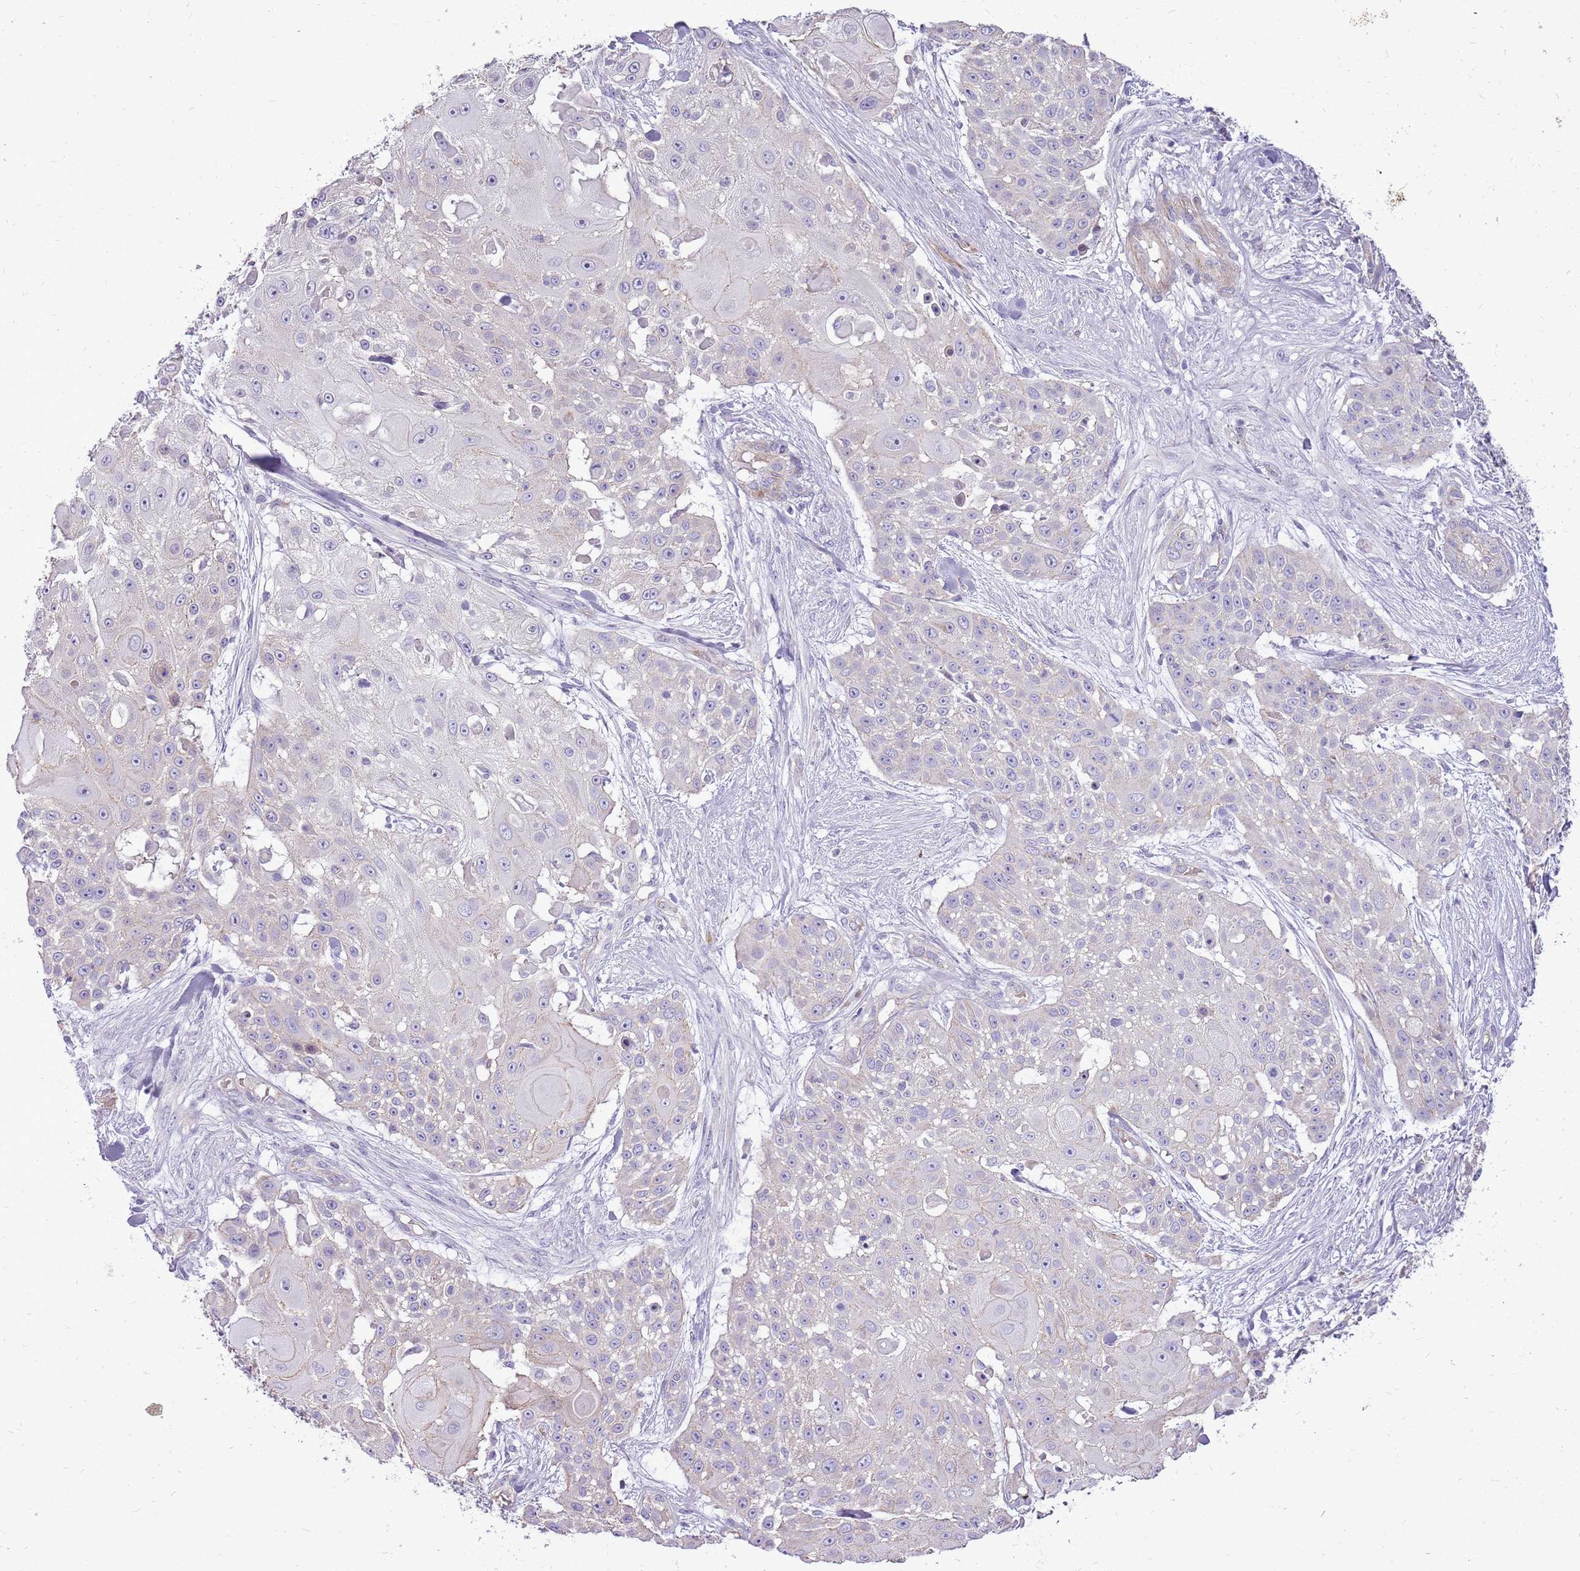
{"staining": {"intensity": "negative", "quantity": "none", "location": "none"}, "tissue": "skin cancer", "cell_type": "Tumor cells", "image_type": "cancer", "snomed": [{"axis": "morphology", "description": "Squamous cell carcinoma, NOS"}, {"axis": "topography", "description": "Skin"}], "caption": "Micrograph shows no significant protein positivity in tumor cells of skin cancer (squamous cell carcinoma). Brightfield microscopy of immunohistochemistry stained with DAB (brown) and hematoxylin (blue), captured at high magnification.", "gene": "WDR90", "patient": {"sex": "female", "age": 86}}